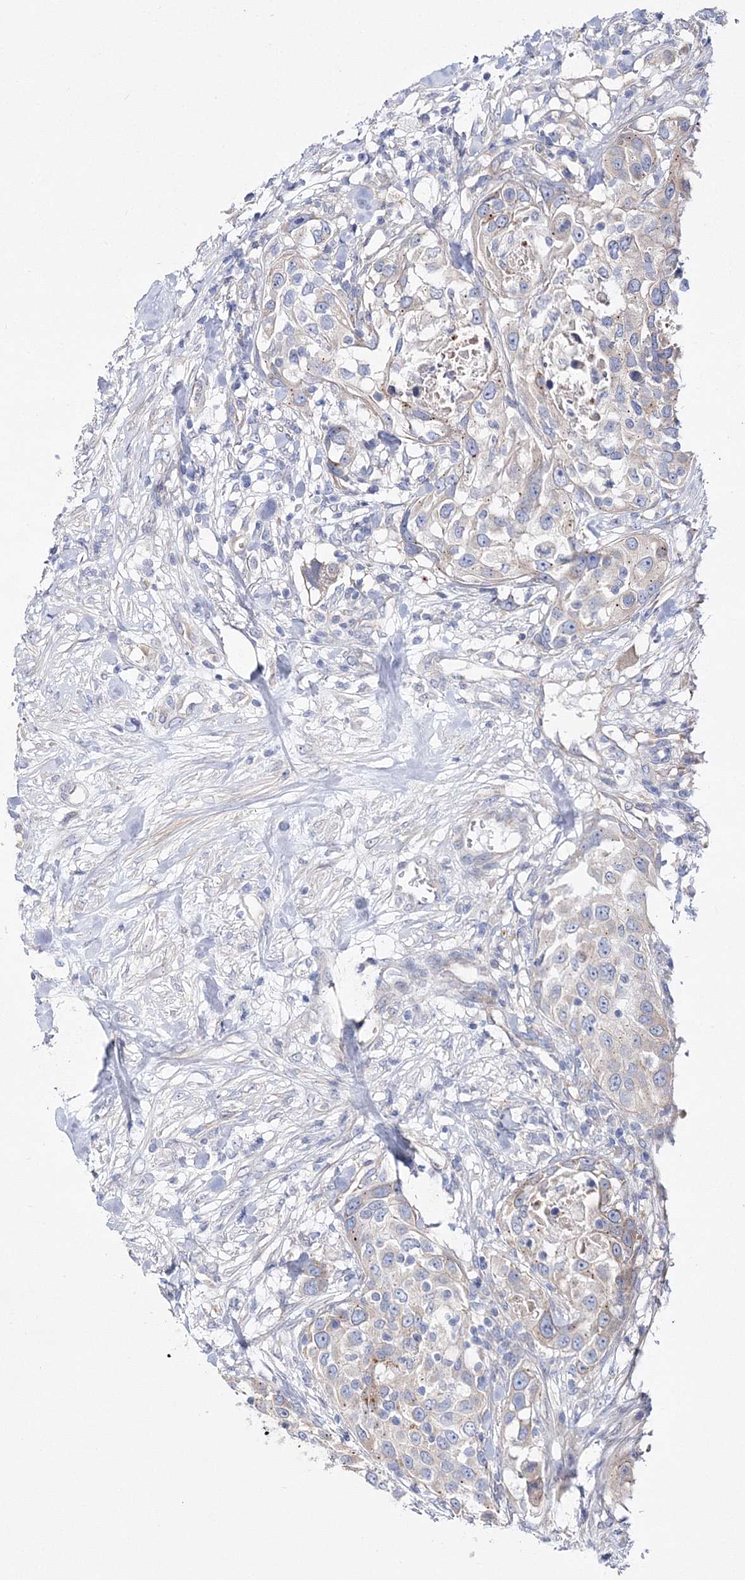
{"staining": {"intensity": "weak", "quantity": "<25%", "location": "cytoplasmic/membranous"}, "tissue": "urothelial cancer", "cell_type": "Tumor cells", "image_type": "cancer", "snomed": [{"axis": "morphology", "description": "Urothelial carcinoma, High grade"}, {"axis": "topography", "description": "Urinary bladder"}], "caption": "Tumor cells are negative for protein expression in human urothelial carcinoma (high-grade).", "gene": "ARHGAP32", "patient": {"sex": "female", "age": 80}}